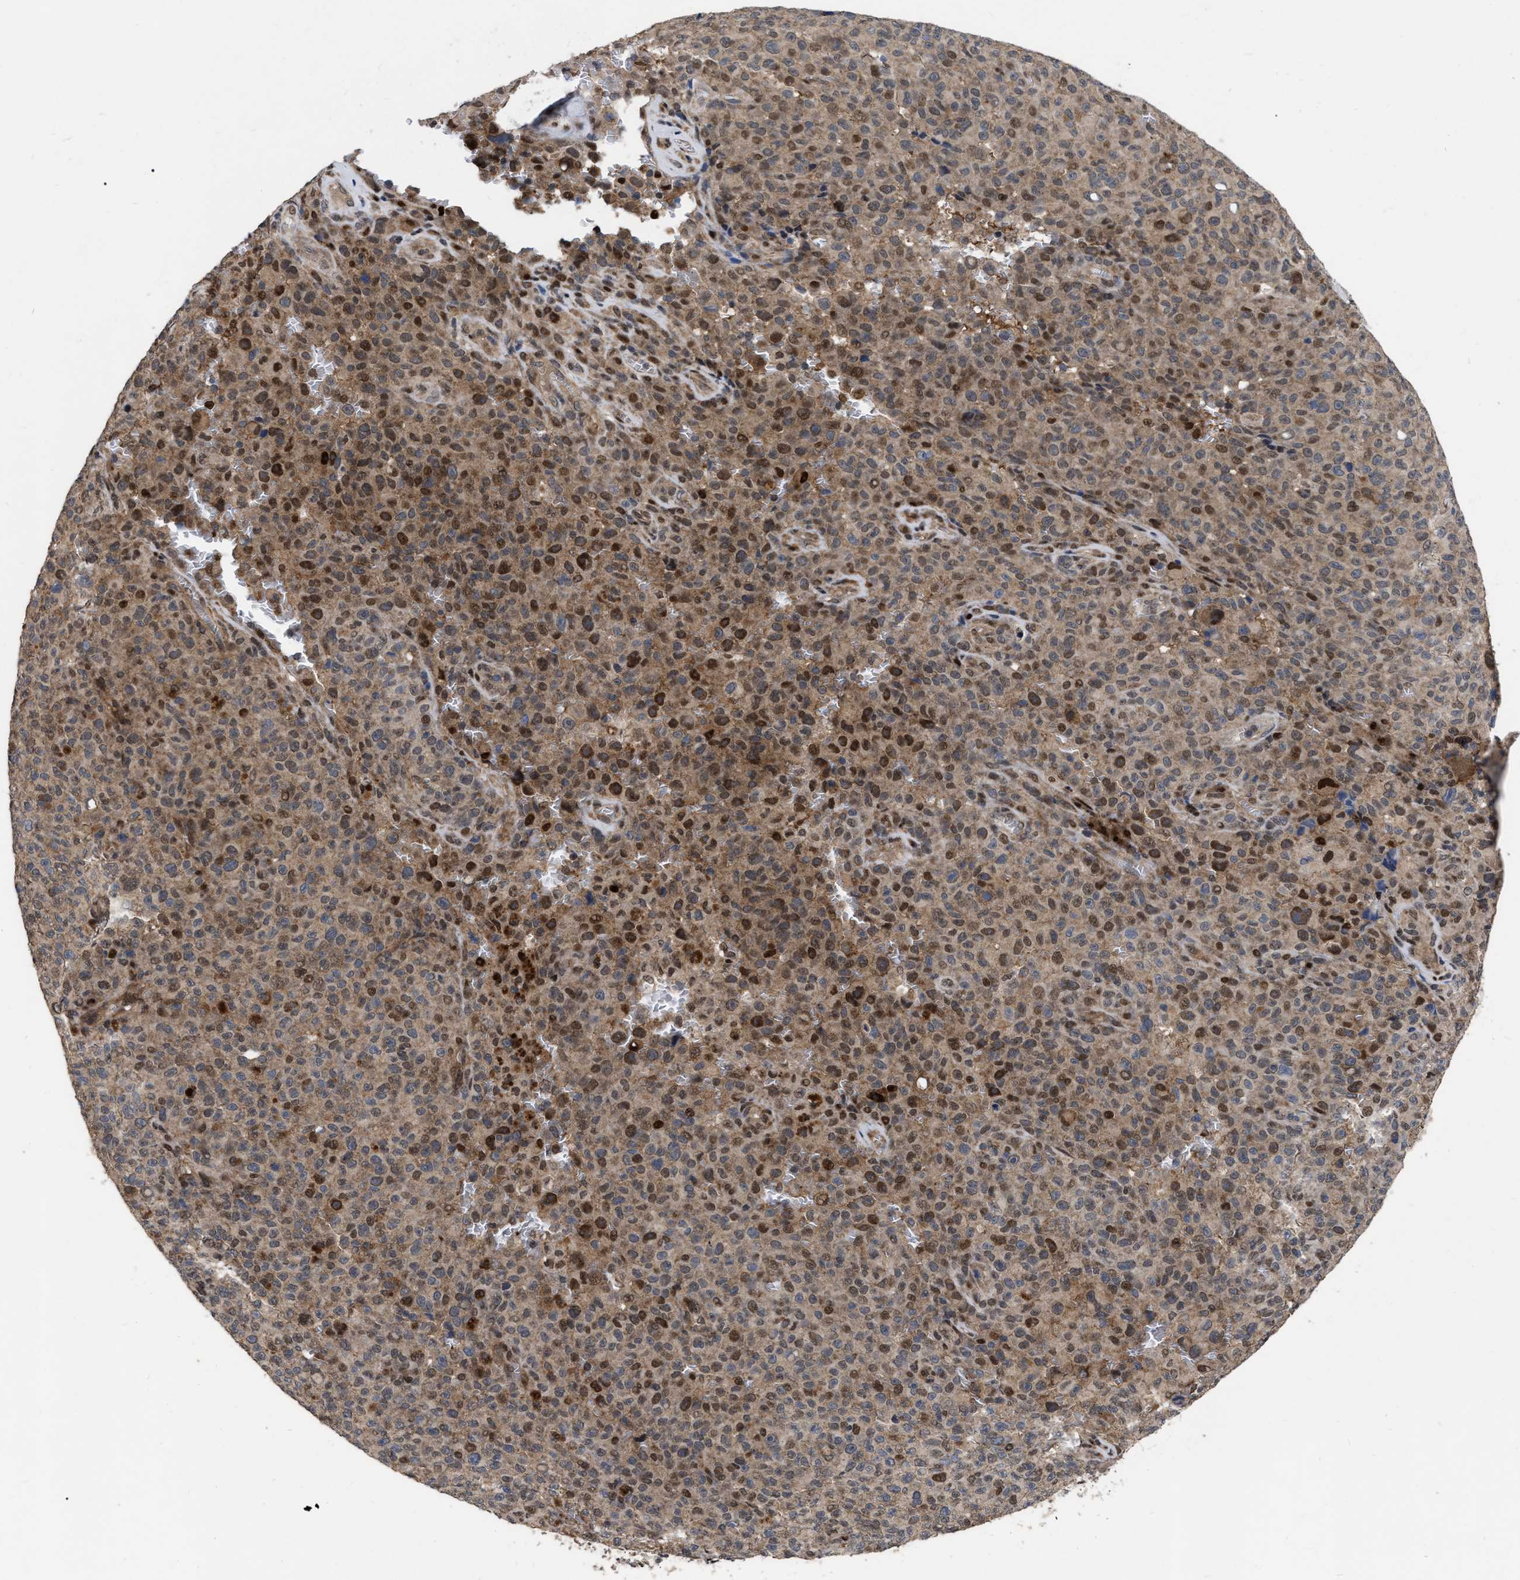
{"staining": {"intensity": "moderate", "quantity": ">75%", "location": "cytoplasmic/membranous,nuclear"}, "tissue": "melanoma", "cell_type": "Tumor cells", "image_type": "cancer", "snomed": [{"axis": "morphology", "description": "Malignant melanoma, NOS"}, {"axis": "topography", "description": "Skin"}], "caption": "This is a histology image of IHC staining of malignant melanoma, which shows moderate staining in the cytoplasmic/membranous and nuclear of tumor cells.", "gene": "MDM4", "patient": {"sex": "female", "age": 82}}